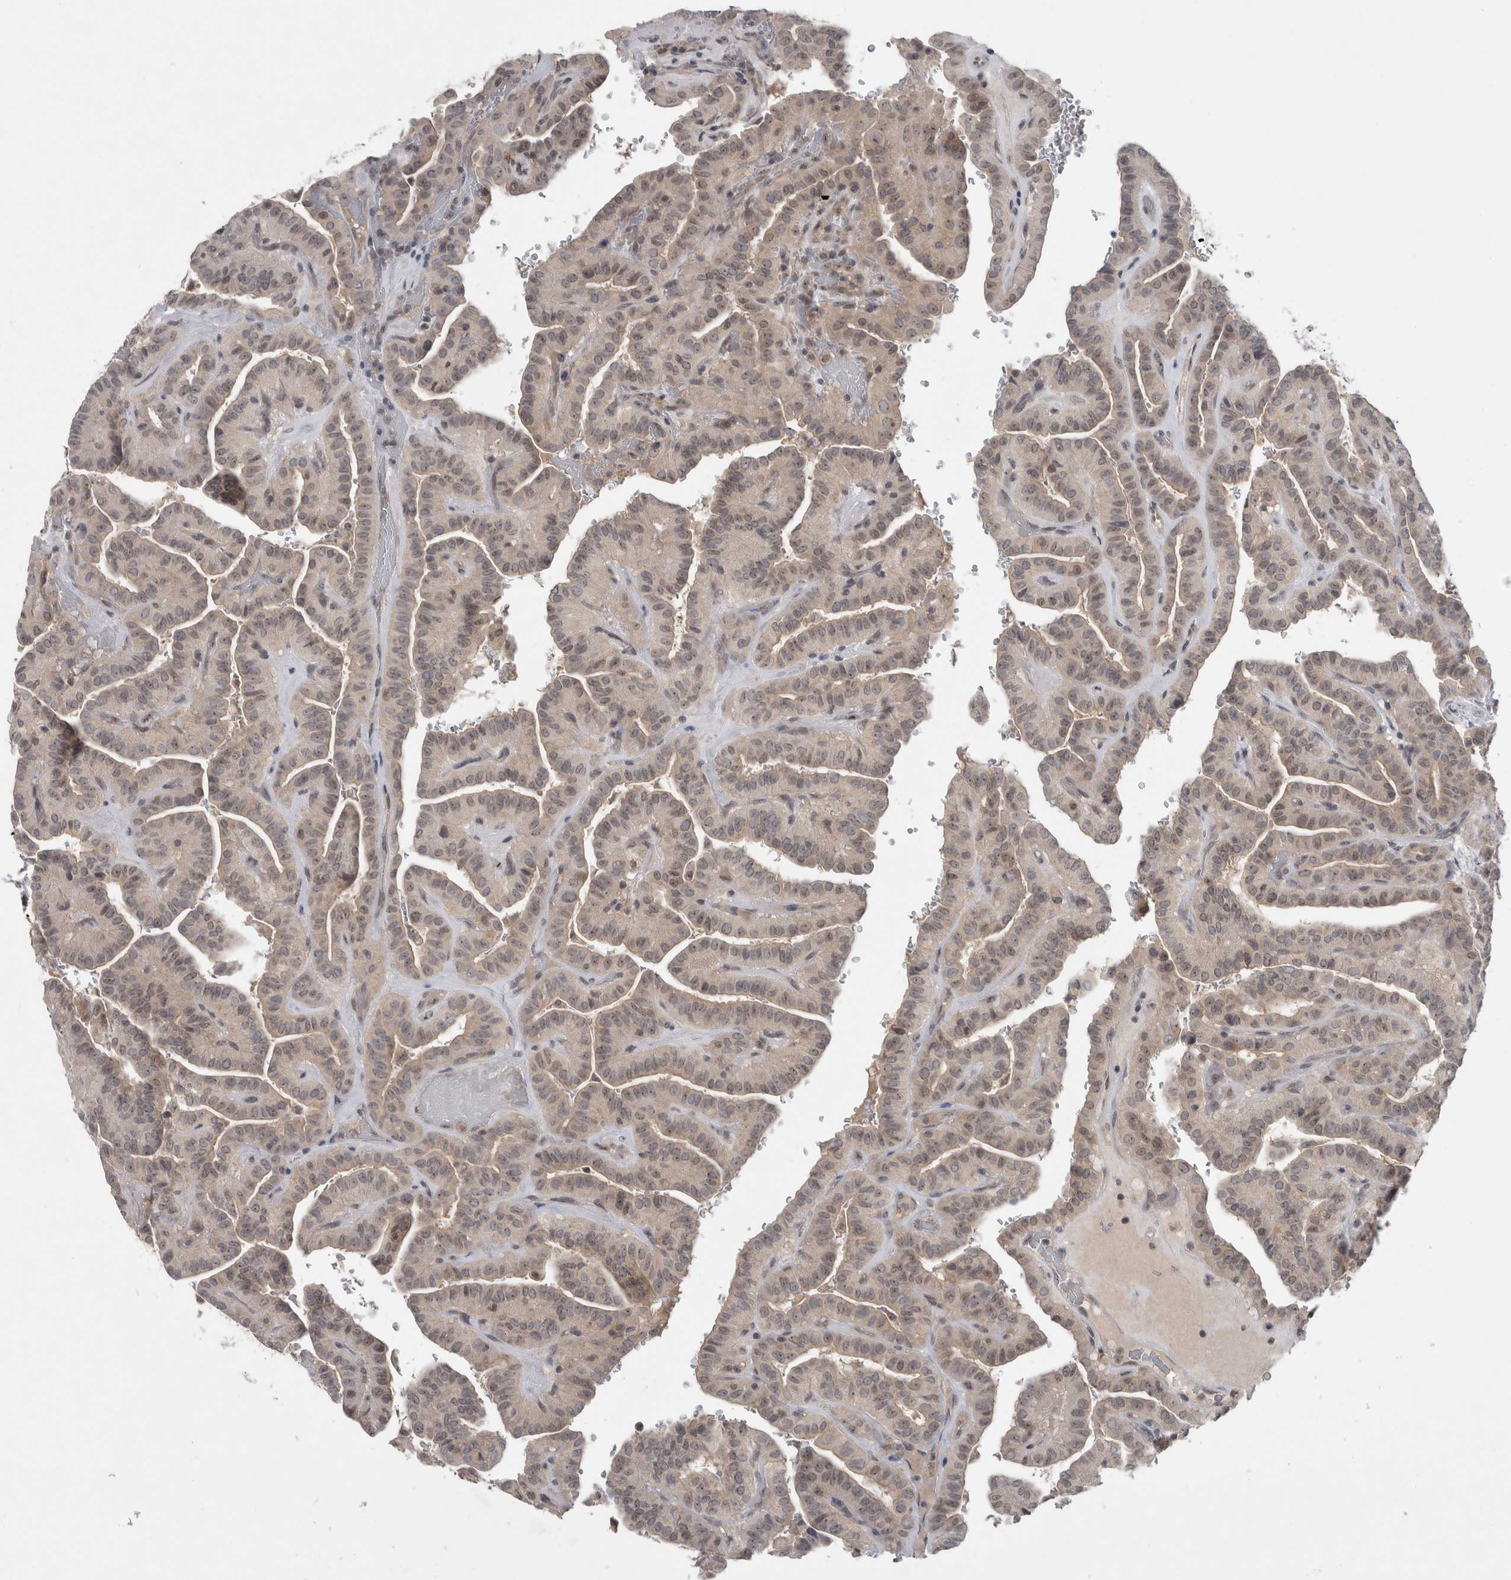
{"staining": {"intensity": "weak", "quantity": ">75%", "location": "cytoplasmic/membranous,nuclear"}, "tissue": "thyroid cancer", "cell_type": "Tumor cells", "image_type": "cancer", "snomed": [{"axis": "morphology", "description": "Papillary adenocarcinoma, NOS"}, {"axis": "topography", "description": "Thyroid gland"}], "caption": "A high-resolution photomicrograph shows immunohistochemistry (IHC) staining of papillary adenocarcinoma (thyroid), which reveals weak cytoplasmic/membranous and nuclear expression in approximately >75% of tumor cells. Immunohistochemistry stains the protein in brown and the nuclei are stained blue.", "gene": "RBM28", "patient": {"sex": "male", "age": 77}}